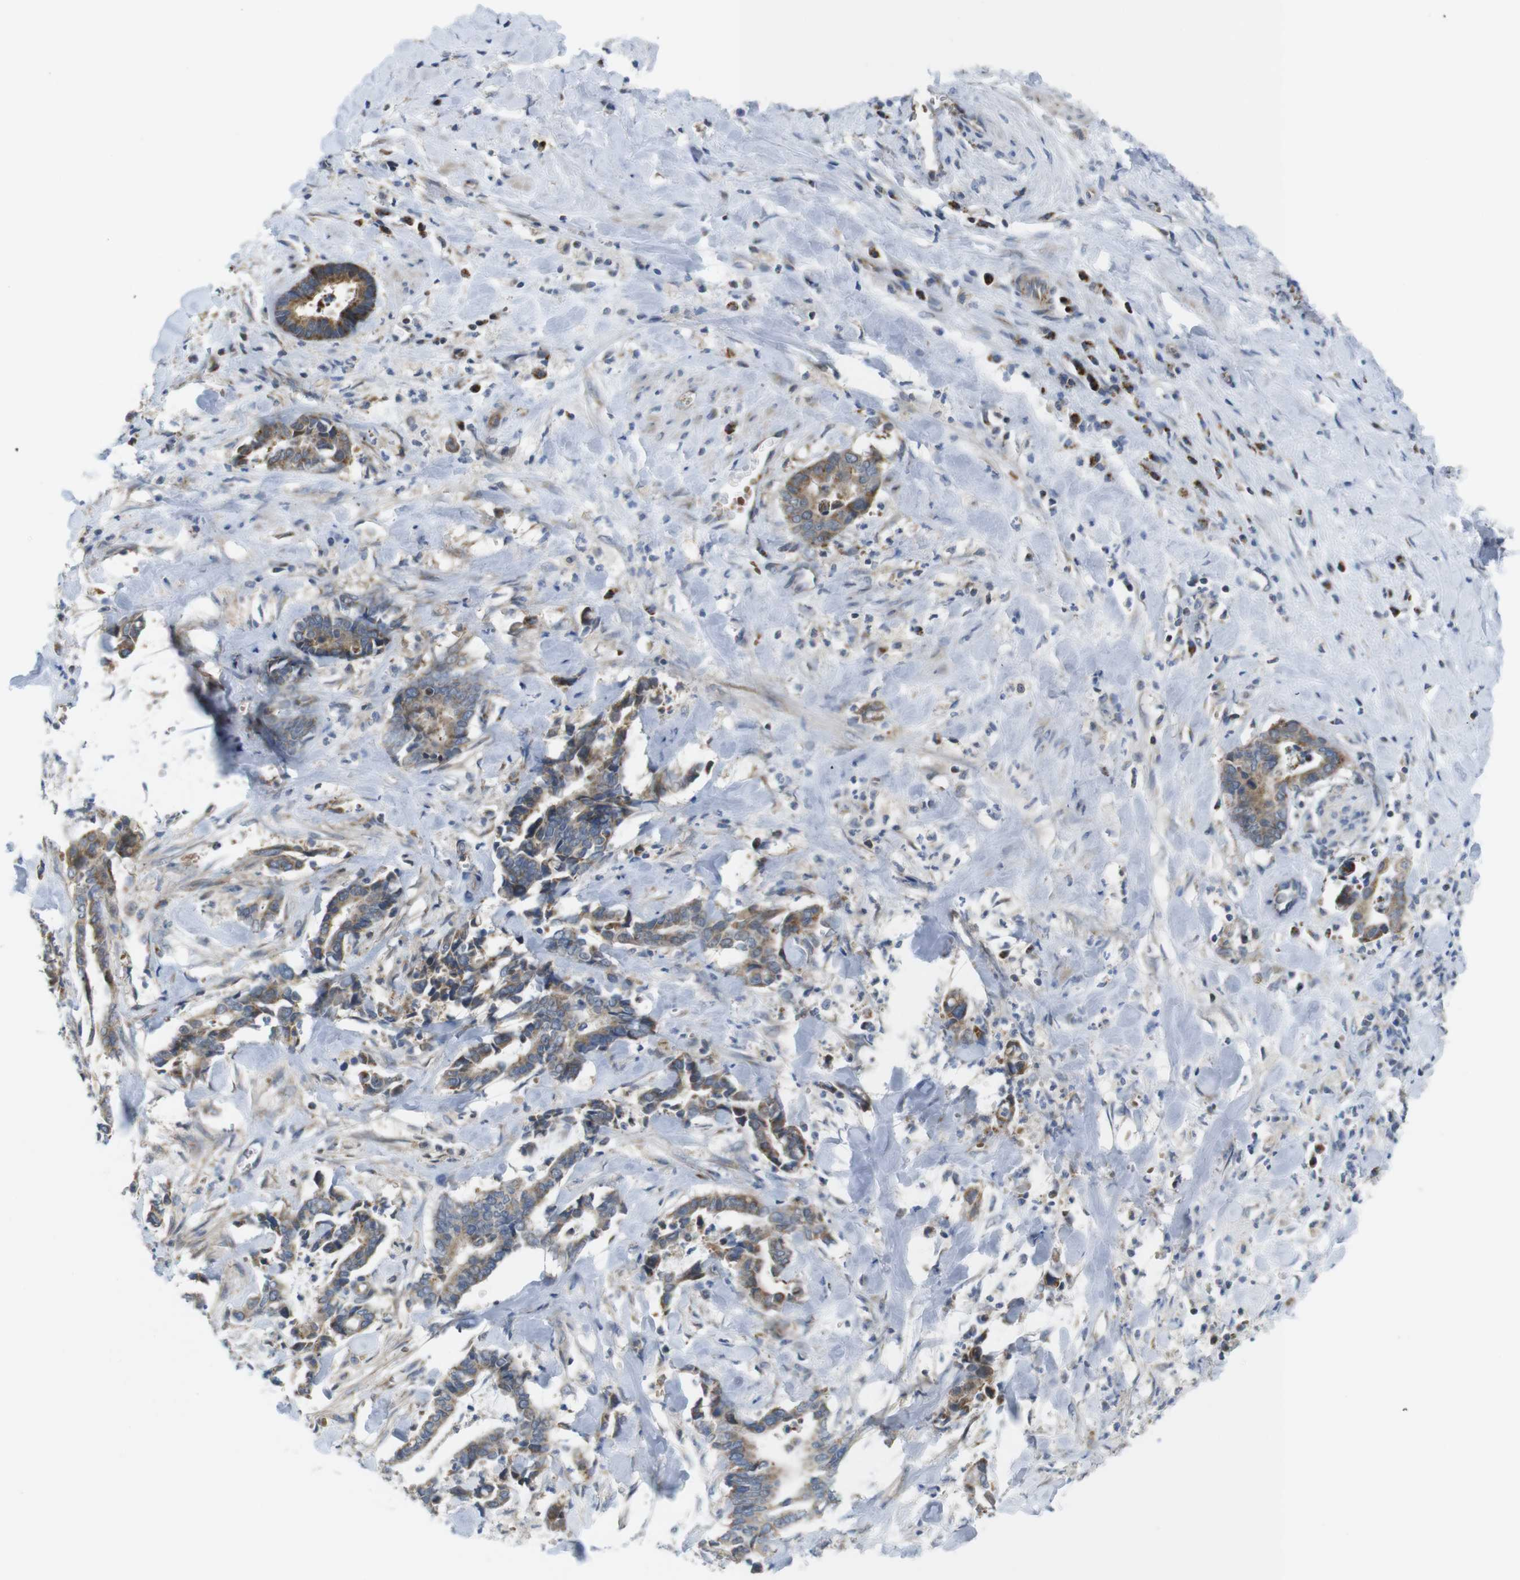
{"staining": {"intensity": "moderate", "quantity": ">75%", "location": "cytoplasmic/membranous"}, "tissue": "cervical cancer", "cell_type": "Tumor cells", "image_type": "cancer", "snomed": [{"axis": "morphology", "description": "Adenocarcinoma, NOS"}, {"axis": "topography", "description": "Cervix"}], "caption": "High-magnification brightfield microscopy of cervical cancer stained with DAB (brown) and counterstained with hematoxylin (blue). tumor cells exhibit moderate cytoplasmic/membranous positivity is present in about>75% of cells. The staining was performed using DAB, with brown indicating positive protein expression. Nuclei are stained blue with hematoxylin.", "gene": "MARCHF1", "patient": {"sex": "female", "age": 44}}